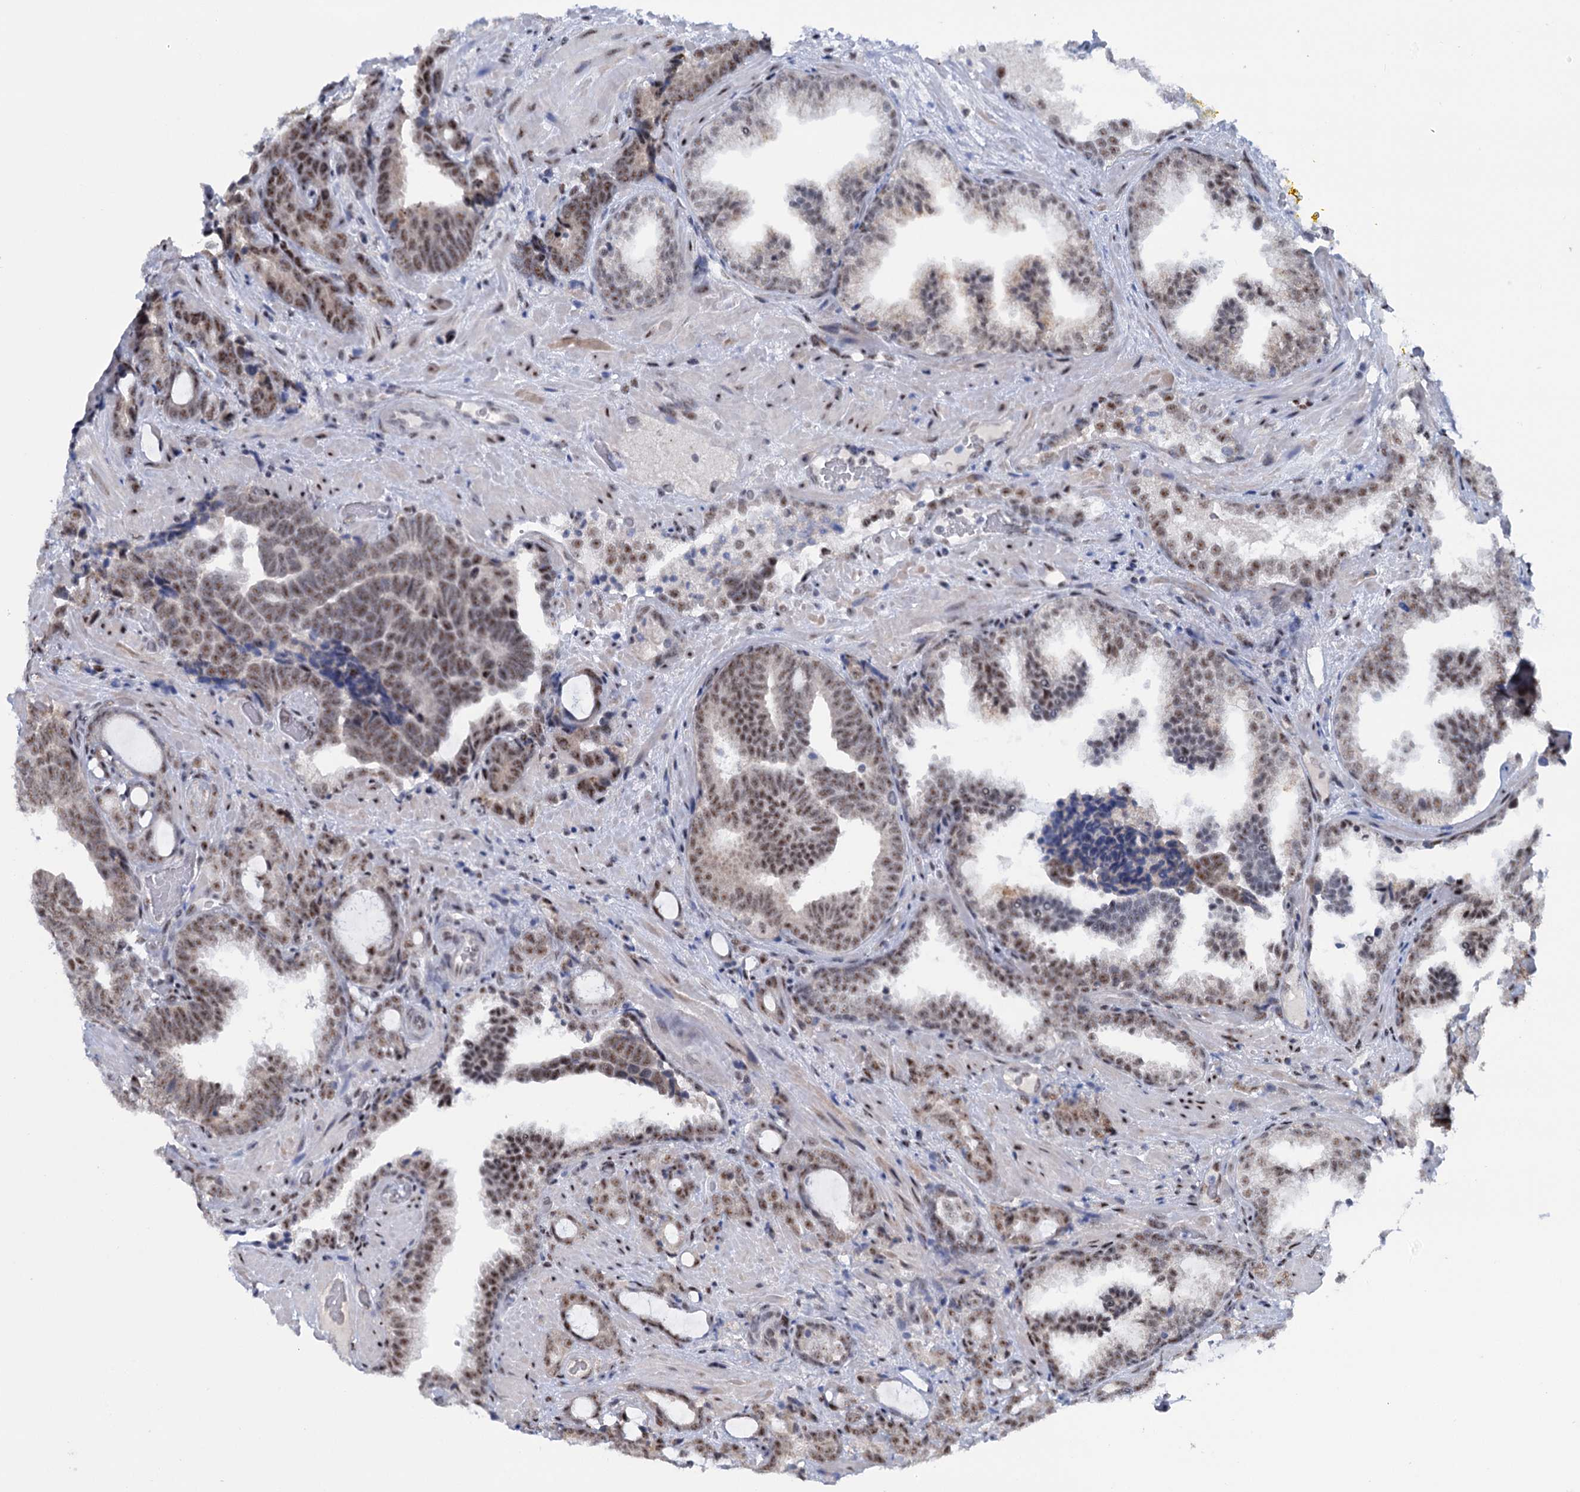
{"staining": {"intensity": "moderate", "quantity": ">75%", "location": "nuclear"}, "tissue": "prostate cancer", "cell_type": "Tumor cells", "image_type": "cancer", "snomed": [{"axis": "morphology", "description": "Adenocarcinoma, High grade"}, {"axis": "topography", "description": "Prostate and seminal vesicle, NOS"}], "caption": "About >75% of tumor cells in human prostate cancer (adenocarcinoma (high-grade)) exhibit moderate nuclear protein staining as visualized by brown immunohistochemical staining.", "gene": "SREK1", "patient": {"sex": "male", "age": 67}}